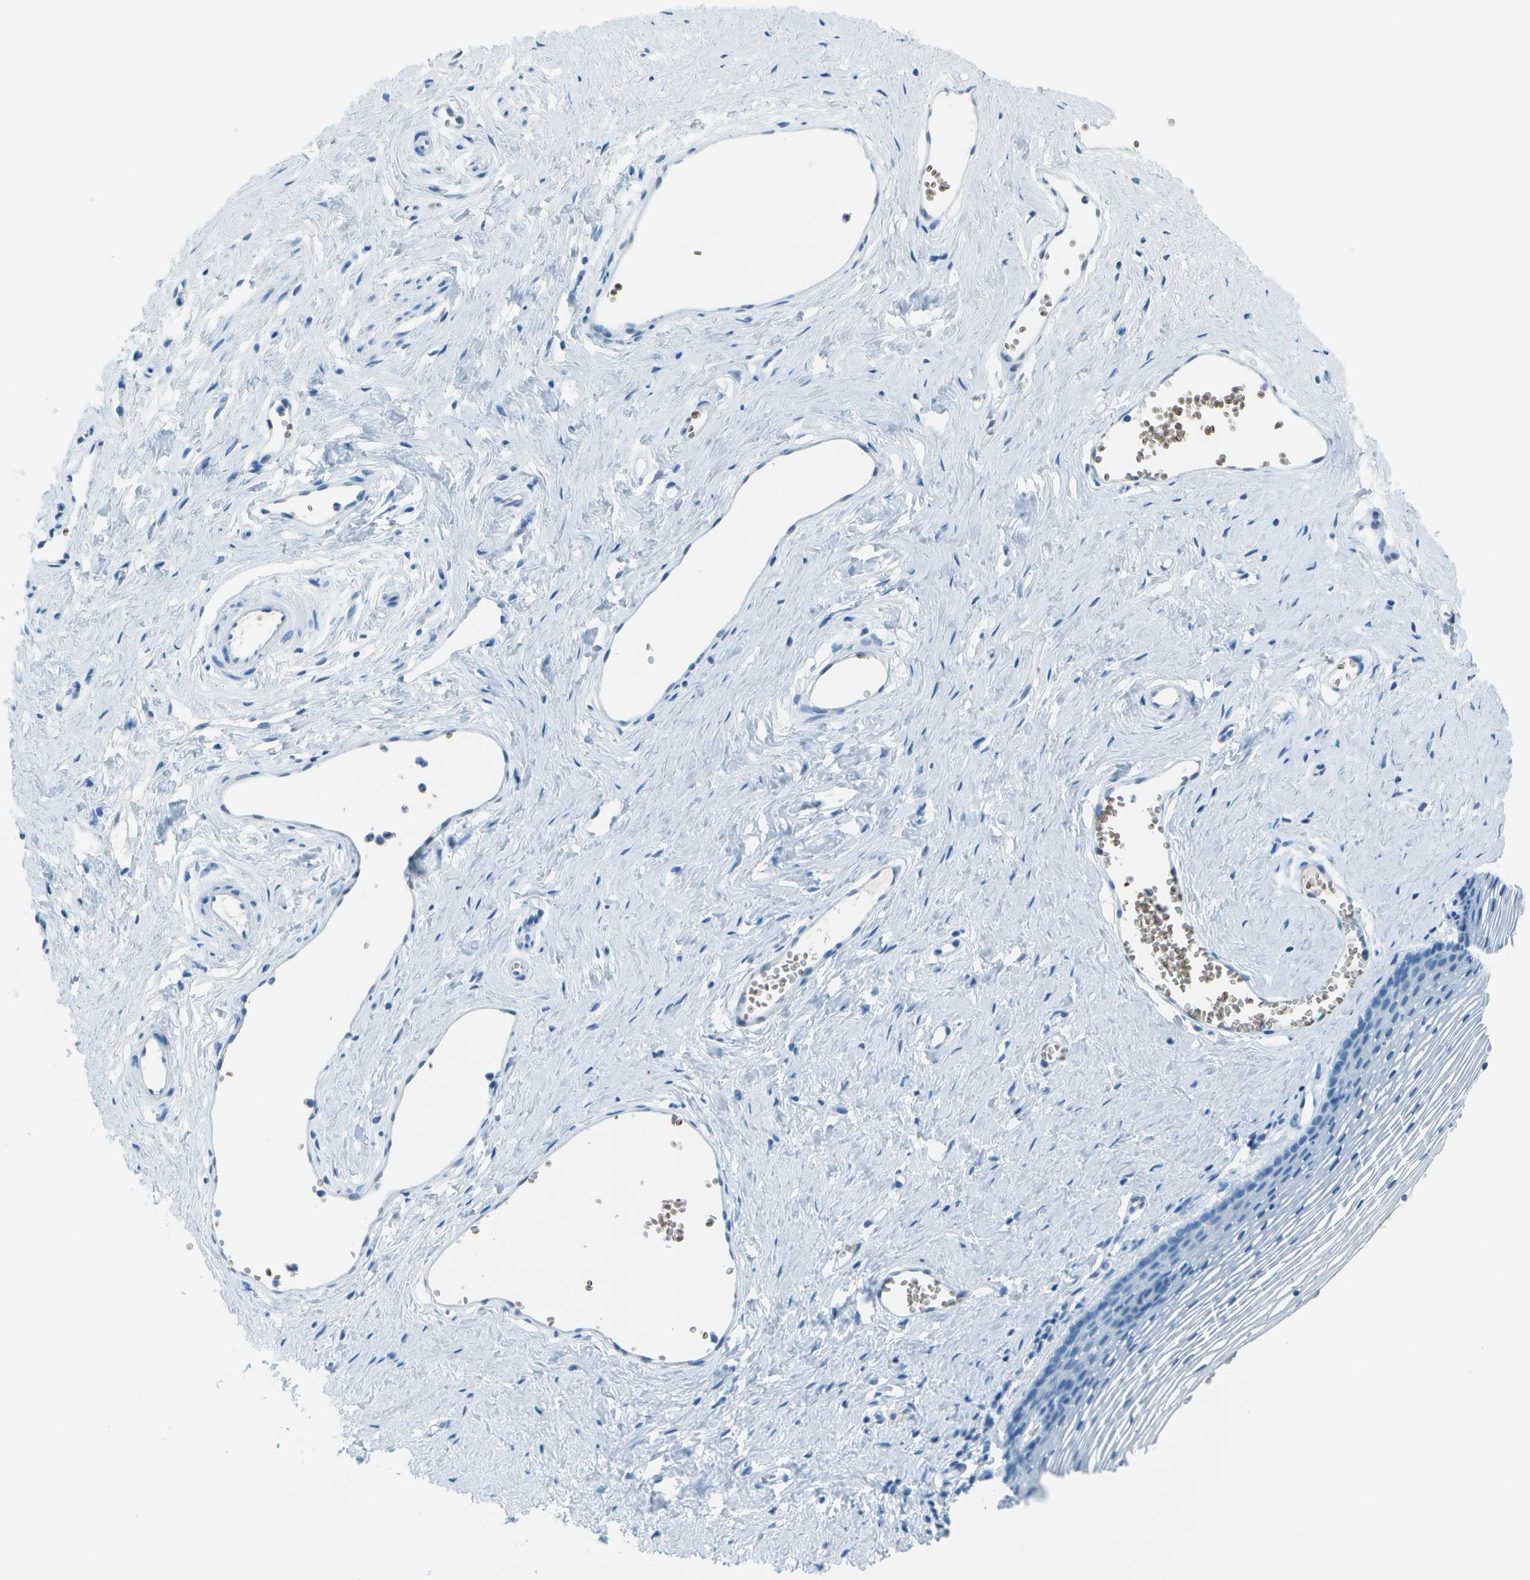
{"staining": {"intensity": "negative", "quantity": "none", "location": "none"}, "tissue": "vagina", "cell_type": "Squamous epithelial cells", "image_type": "normal", "snomed": [{"axis": "morphology", "description": "Normal tissue, NOS"}, {"axis": "topography", "description": "Vagina"}], "caption": "The micrograph shows no staining of squamous epithelial cells in benign vagina. (DAB immunohistochemistry, high magnification).", "gene": "ASL", "patient": {"sex": "female", "age": 32}}